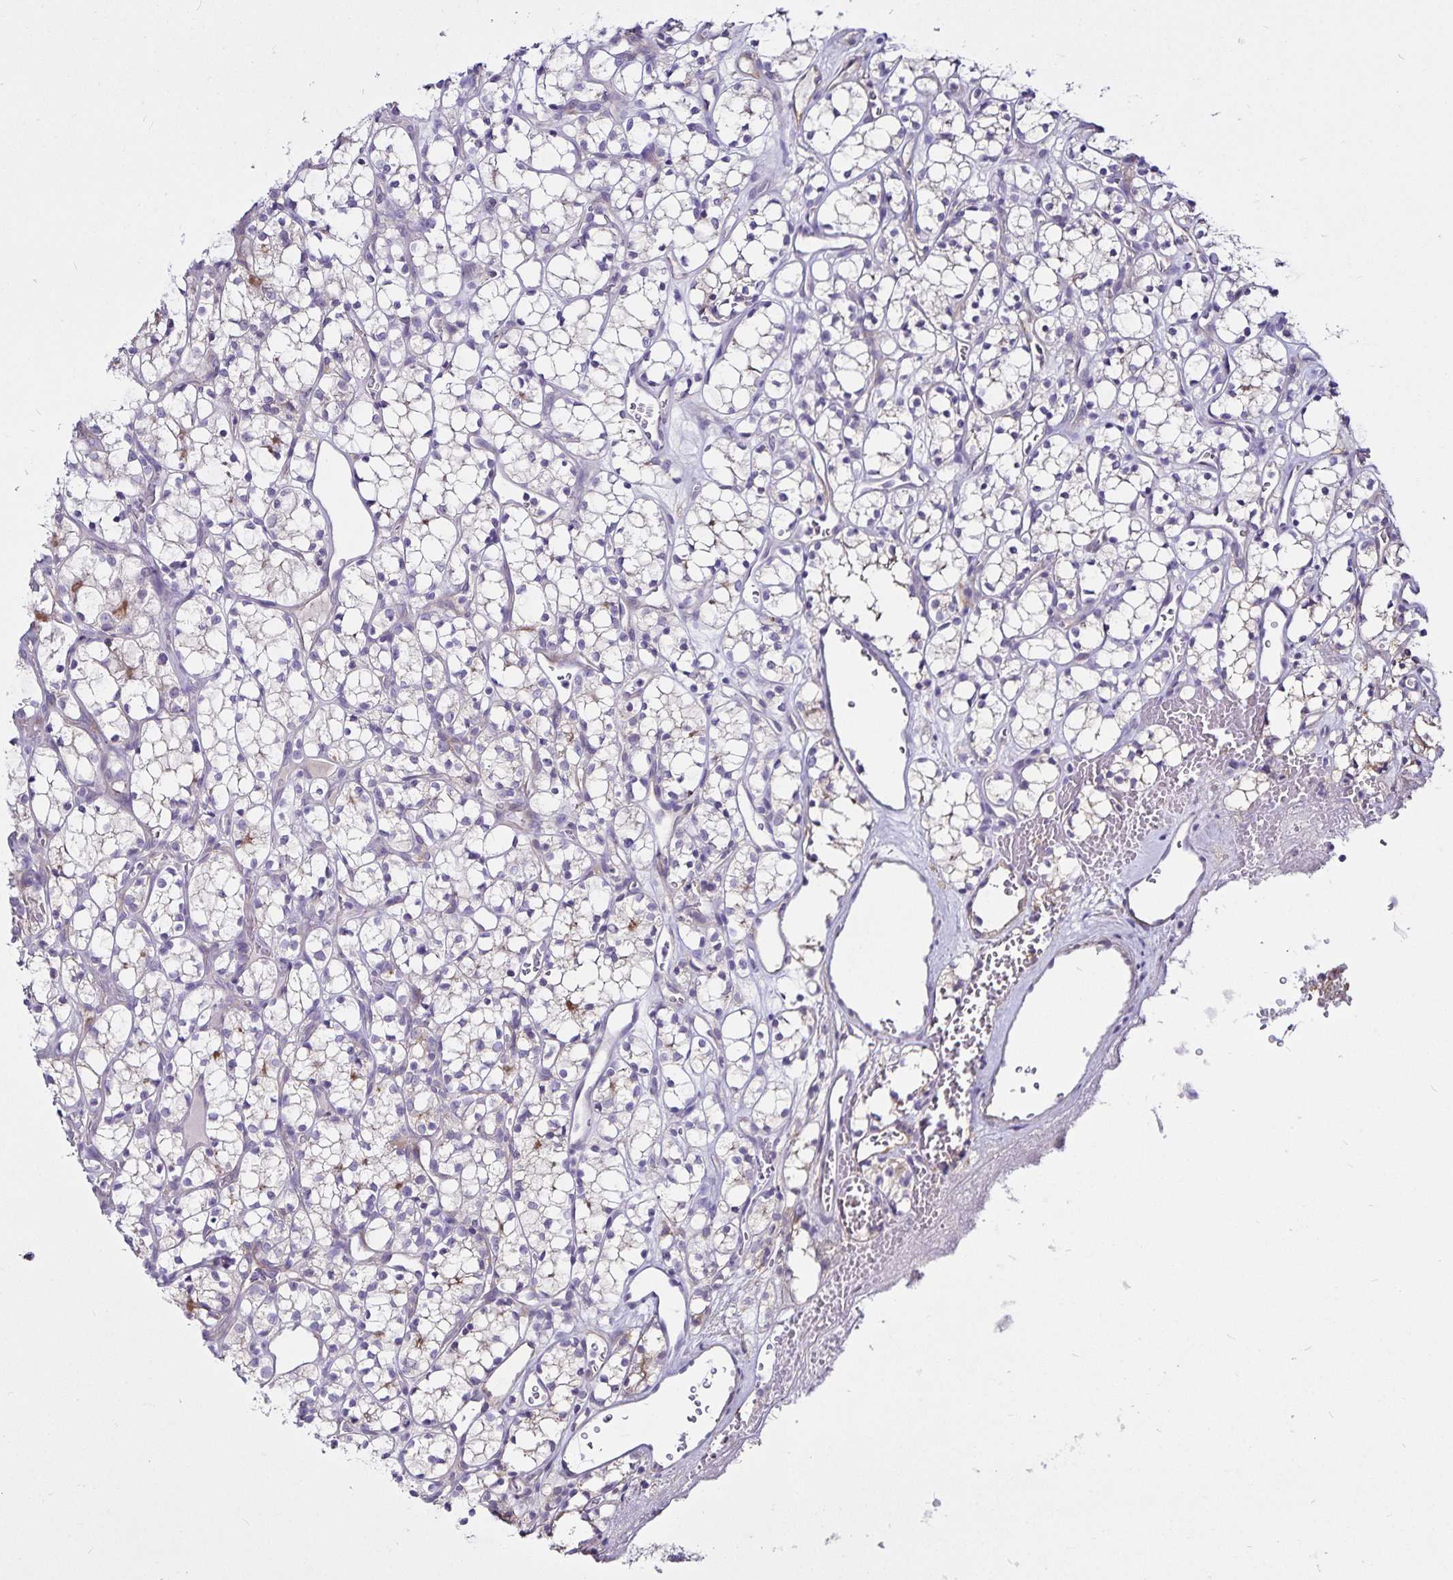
{"staining": {"intensity": "negative", "quantity": "none", "location": "none"}, "tissue": "renal cancer", "cell_type": "Tumor cells", "image_type": "cancer", "snomed": [{"axis": "morphology", "description": "Adenocarcinoma, NOS"}, {"axis": "topography", "description": "Kidney"}], "caption": "This is an immunohistochemistry photomicrograph of human renal adenocarcinoma. There is no expression in tumor cells.", "gene": "GNG12", "patient": {"sex": "female", "age": 69}}